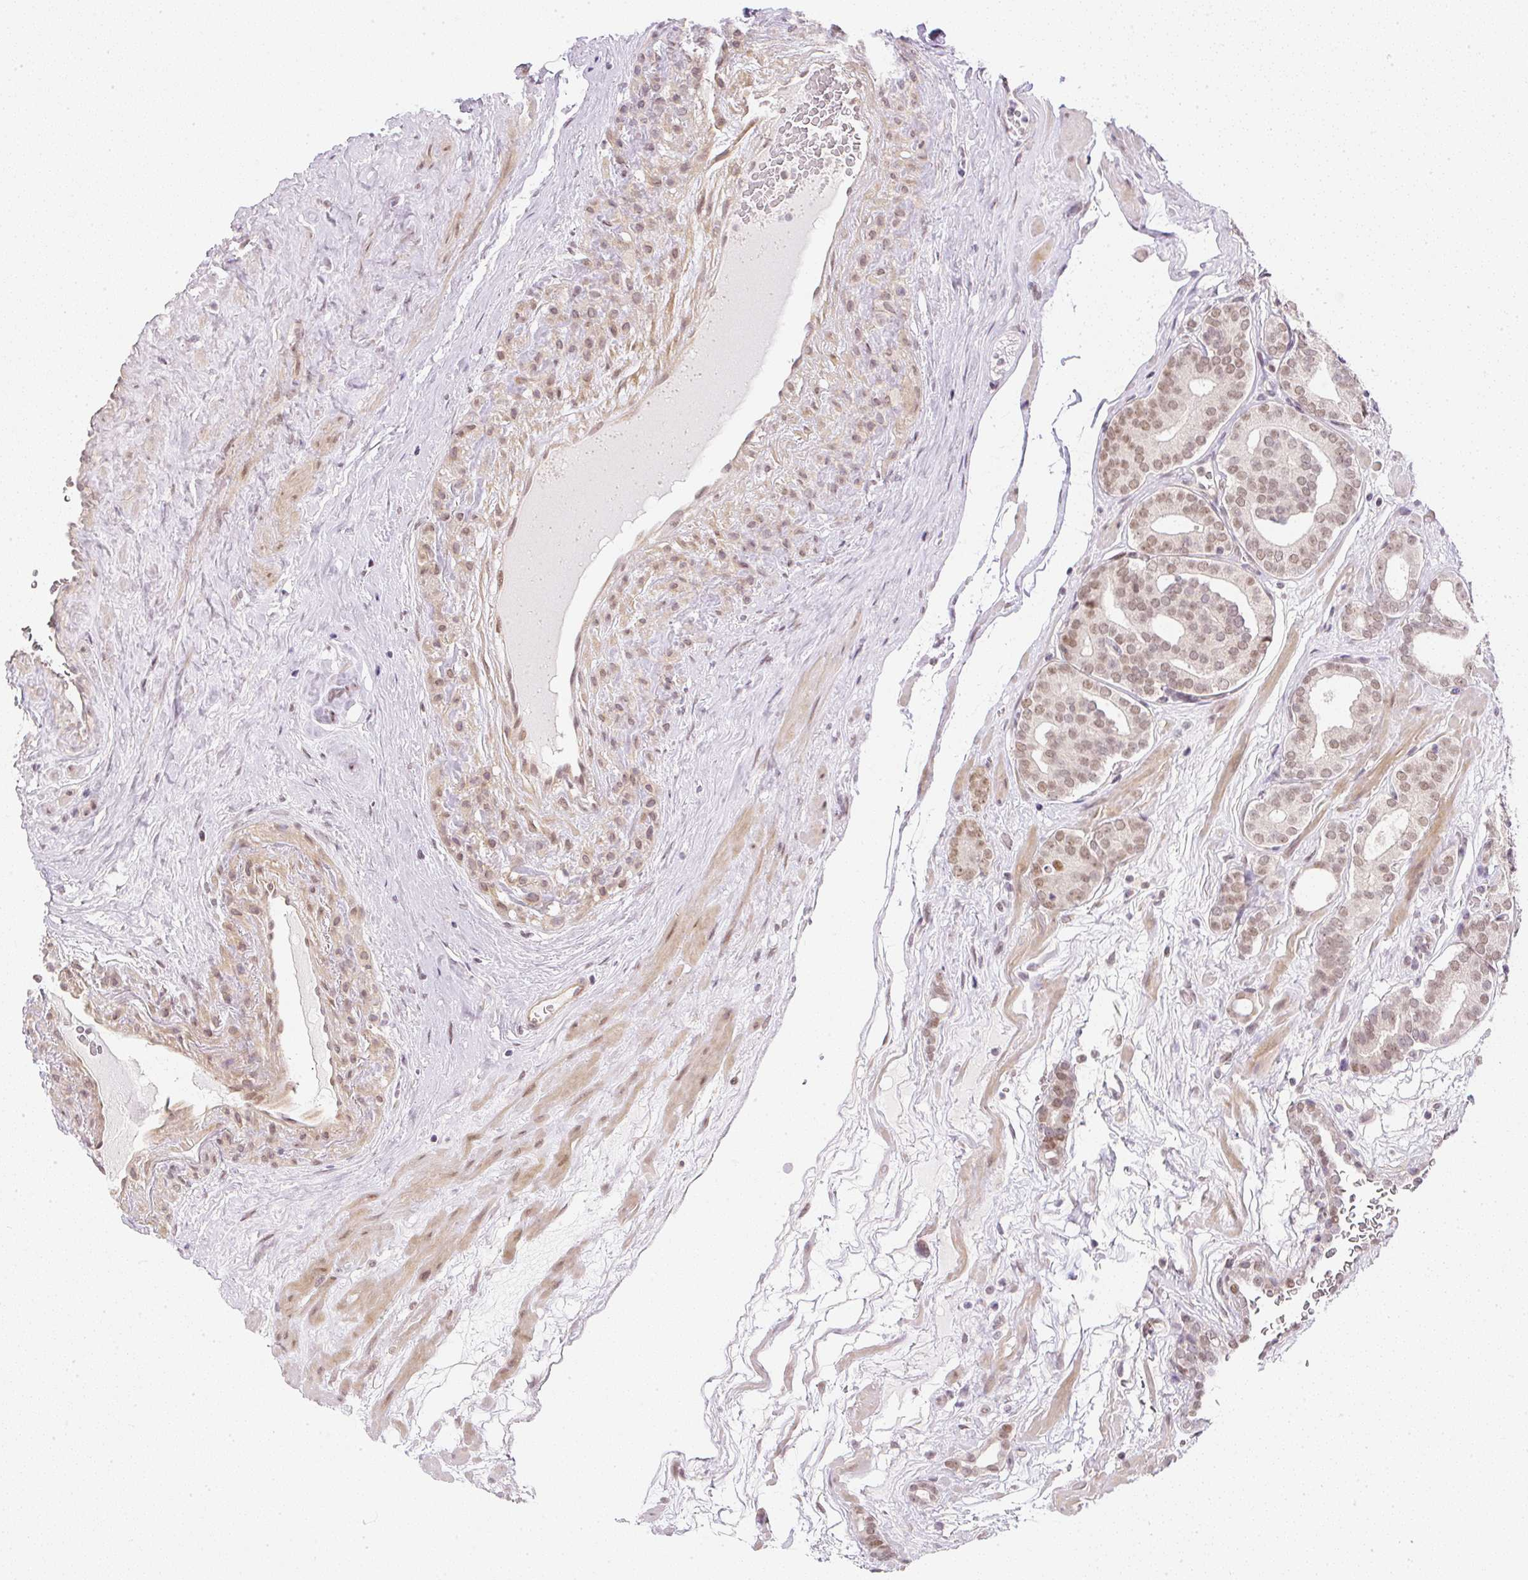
{"staining": {"intensity": "moderate", "quantity": ">75%", "location": "nuclear"}, "tissue": "prostate cancer", "cell_type": "Tumor cells", "image_type": "cancer", "snomed": [{"axis": "morphology", "description": "Adenocarcinoma, High grade"}, {"axis": "topography", "description": "Prostate"}], "caption": "High-grade adenocarcinoma (prostate) stained with immunohistochemistry exhibits moderate nuclear positivity in approximately >75% of tumor cells. The staining is performed using DAB (3,3'-diaminobenzidine) brown chromogen to label protein expression. The nuclei are counter-stained blue using hematoxylin.", "gene": "DPPA4", "patient": {"sex": "male", "age": 66}}